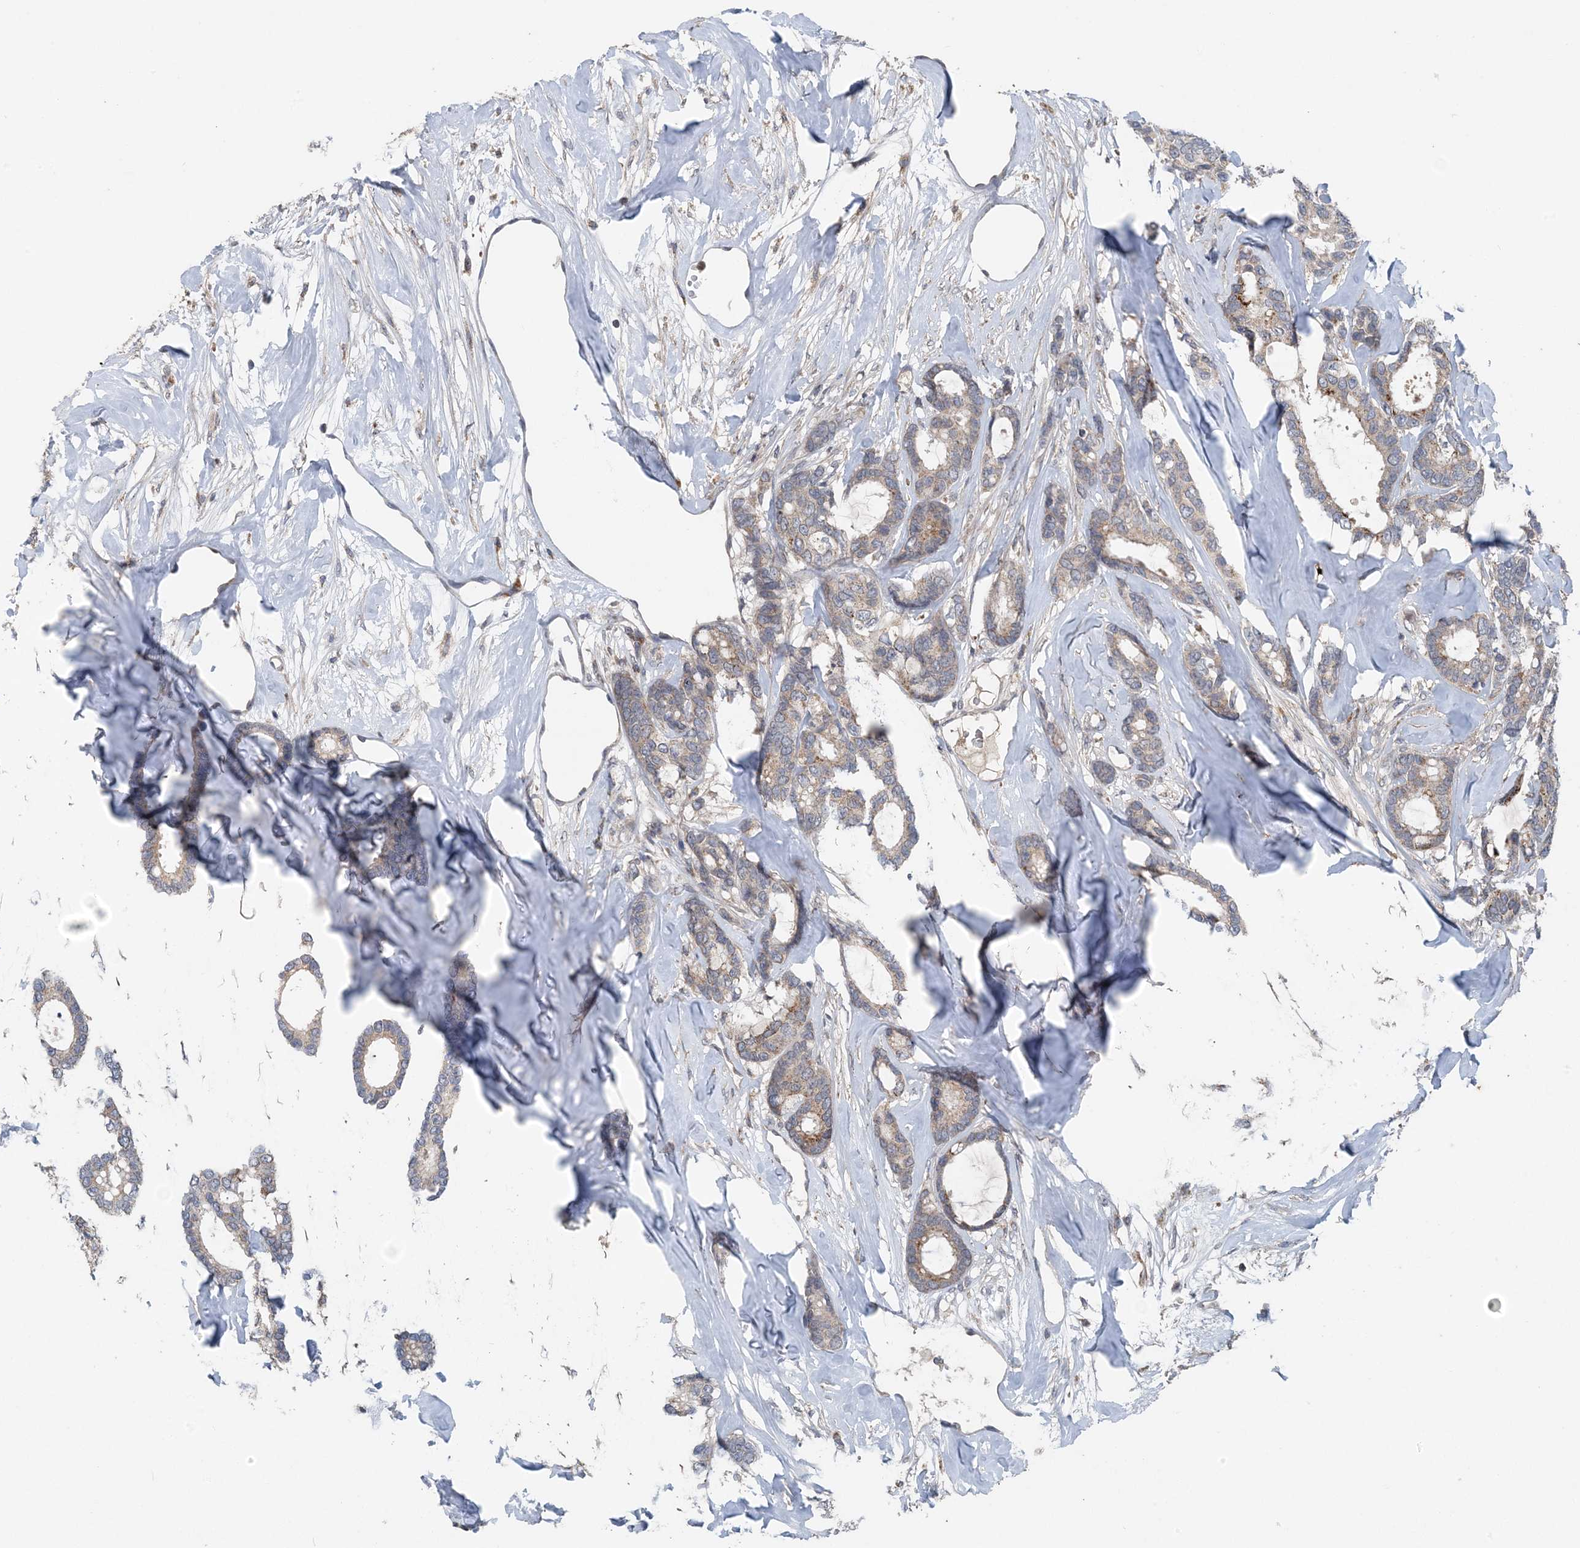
{"staining": {"intensity": "weak", "quantity": "25%-75%", "location": "cytoplasmic/membranous"}, "tissue": "breast cancer", "cell_type": "Tumor cells", "image_type": "cancer", "snomed": [{"axis": "morphology", "description": "Duct carcinoma"}, {"axis": "topography", "description": "Breast"}], "caption": "High-magnification brightfield microscopy of breast cancer (intraductal carcinoma) stained with DAB (3,3'-diaminobenzidine) (brown) and counterstained with hematoxylin (blue). tumor cells exhibit weak cytoplasmic/membranous positivity is appreciated in approximately25%-75% of cells. (Brightfield microscopy of DAB IHC at high magnification).", "gene": "MYO9B", "patient": {"sex": "female", "age": 87}}